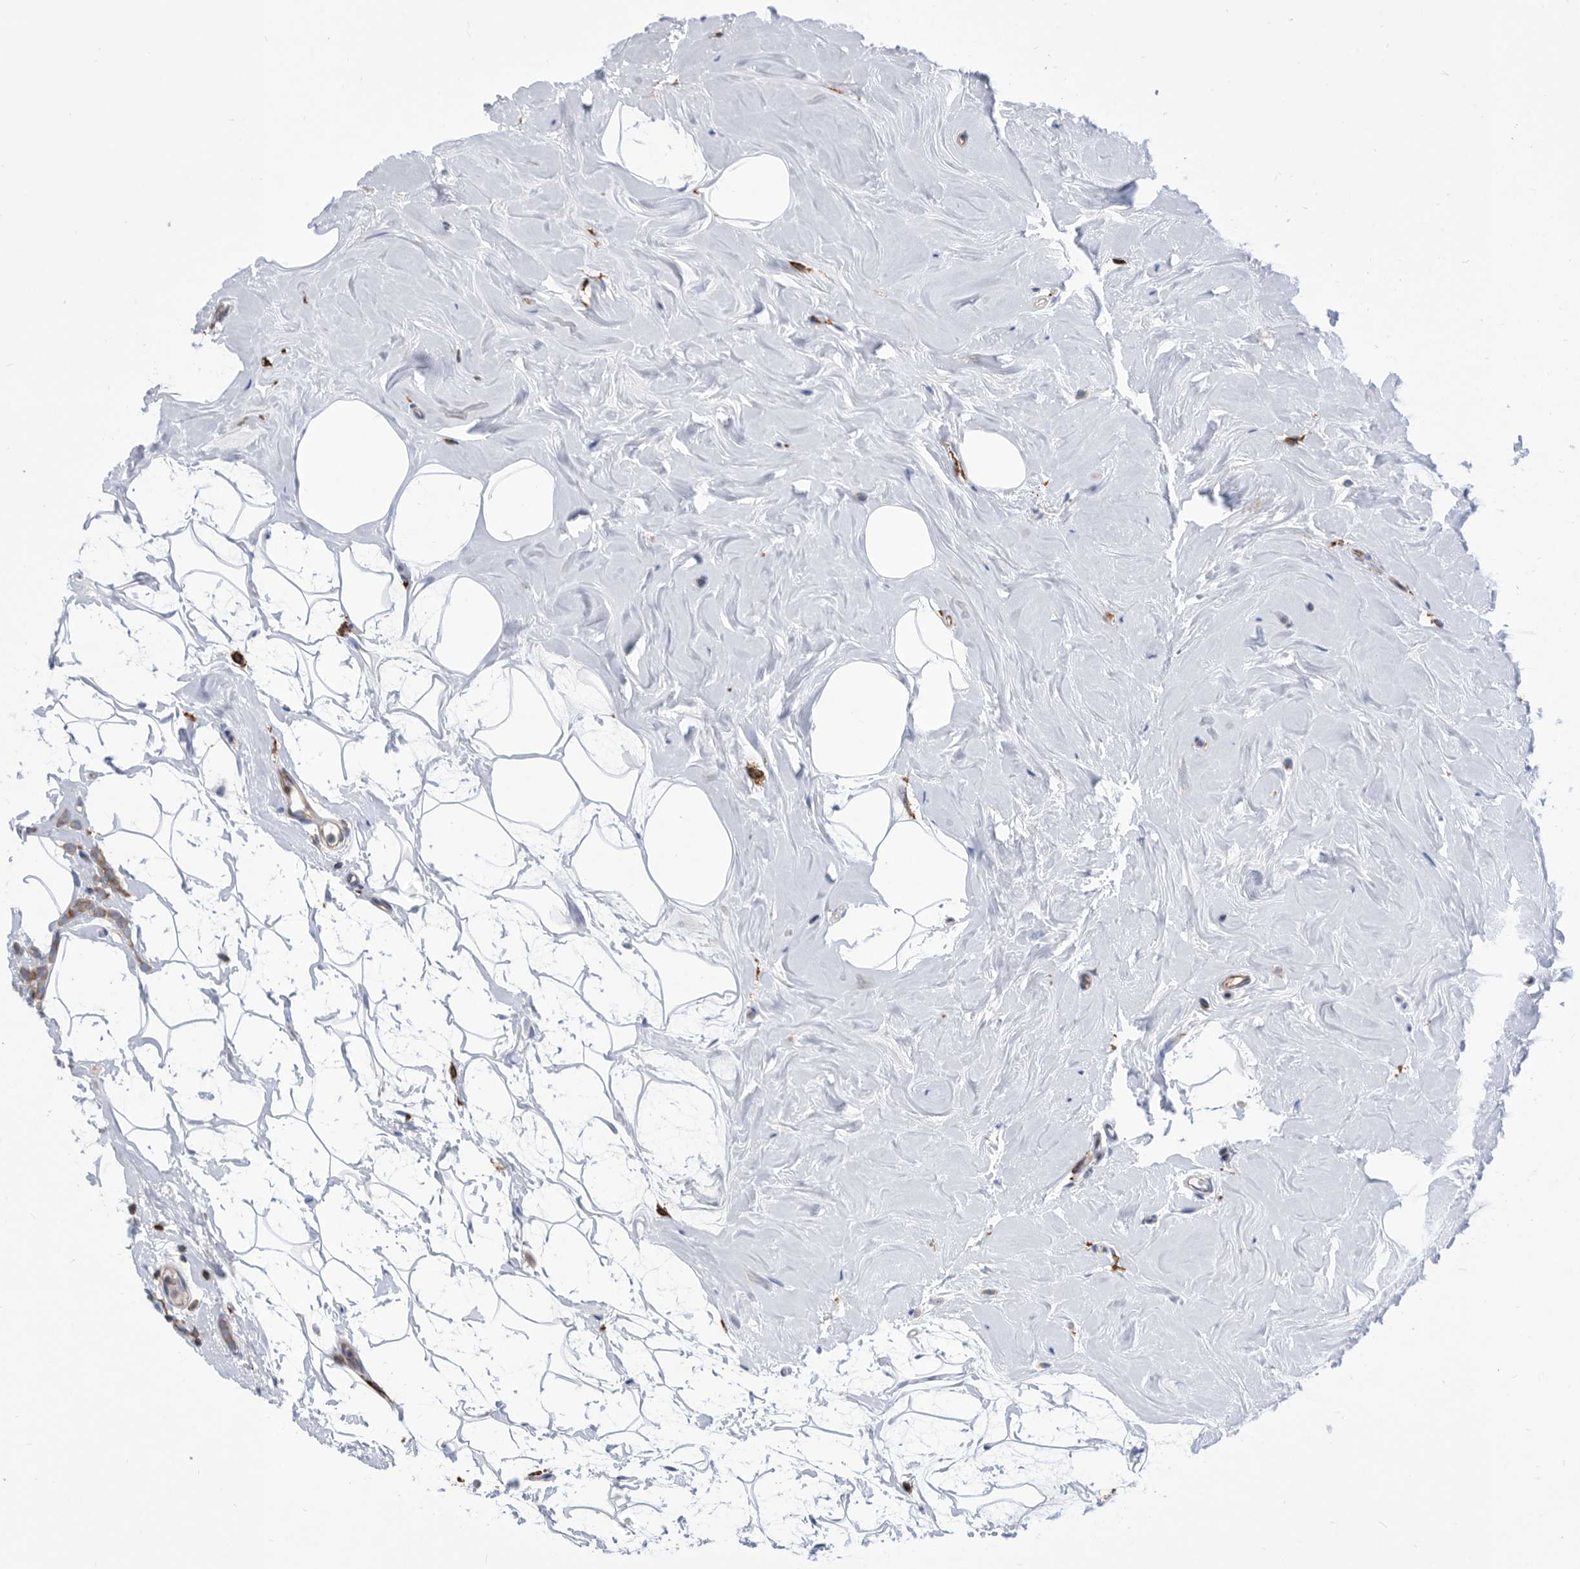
{"staining": {"intensity": "weak", "quantity": ">75%", "location": "cytoplasmic/membranous"}, "tissue": "breast cancer", "cell_type": "Tumor cells", "image_type": "cancer", "snomed": [{"axis": "morphology", "description": "Lobular carcinoma"}, {"axis": "topography", "description": "Breast"}], "caption": "Protein analysis of breast lobular carcinoma tissue shows weak cytoplasmic/membranous positivity in about >75% of tumor cells.", "gene": "SMG7", "patient": {"sex": "female", "age": 47}}